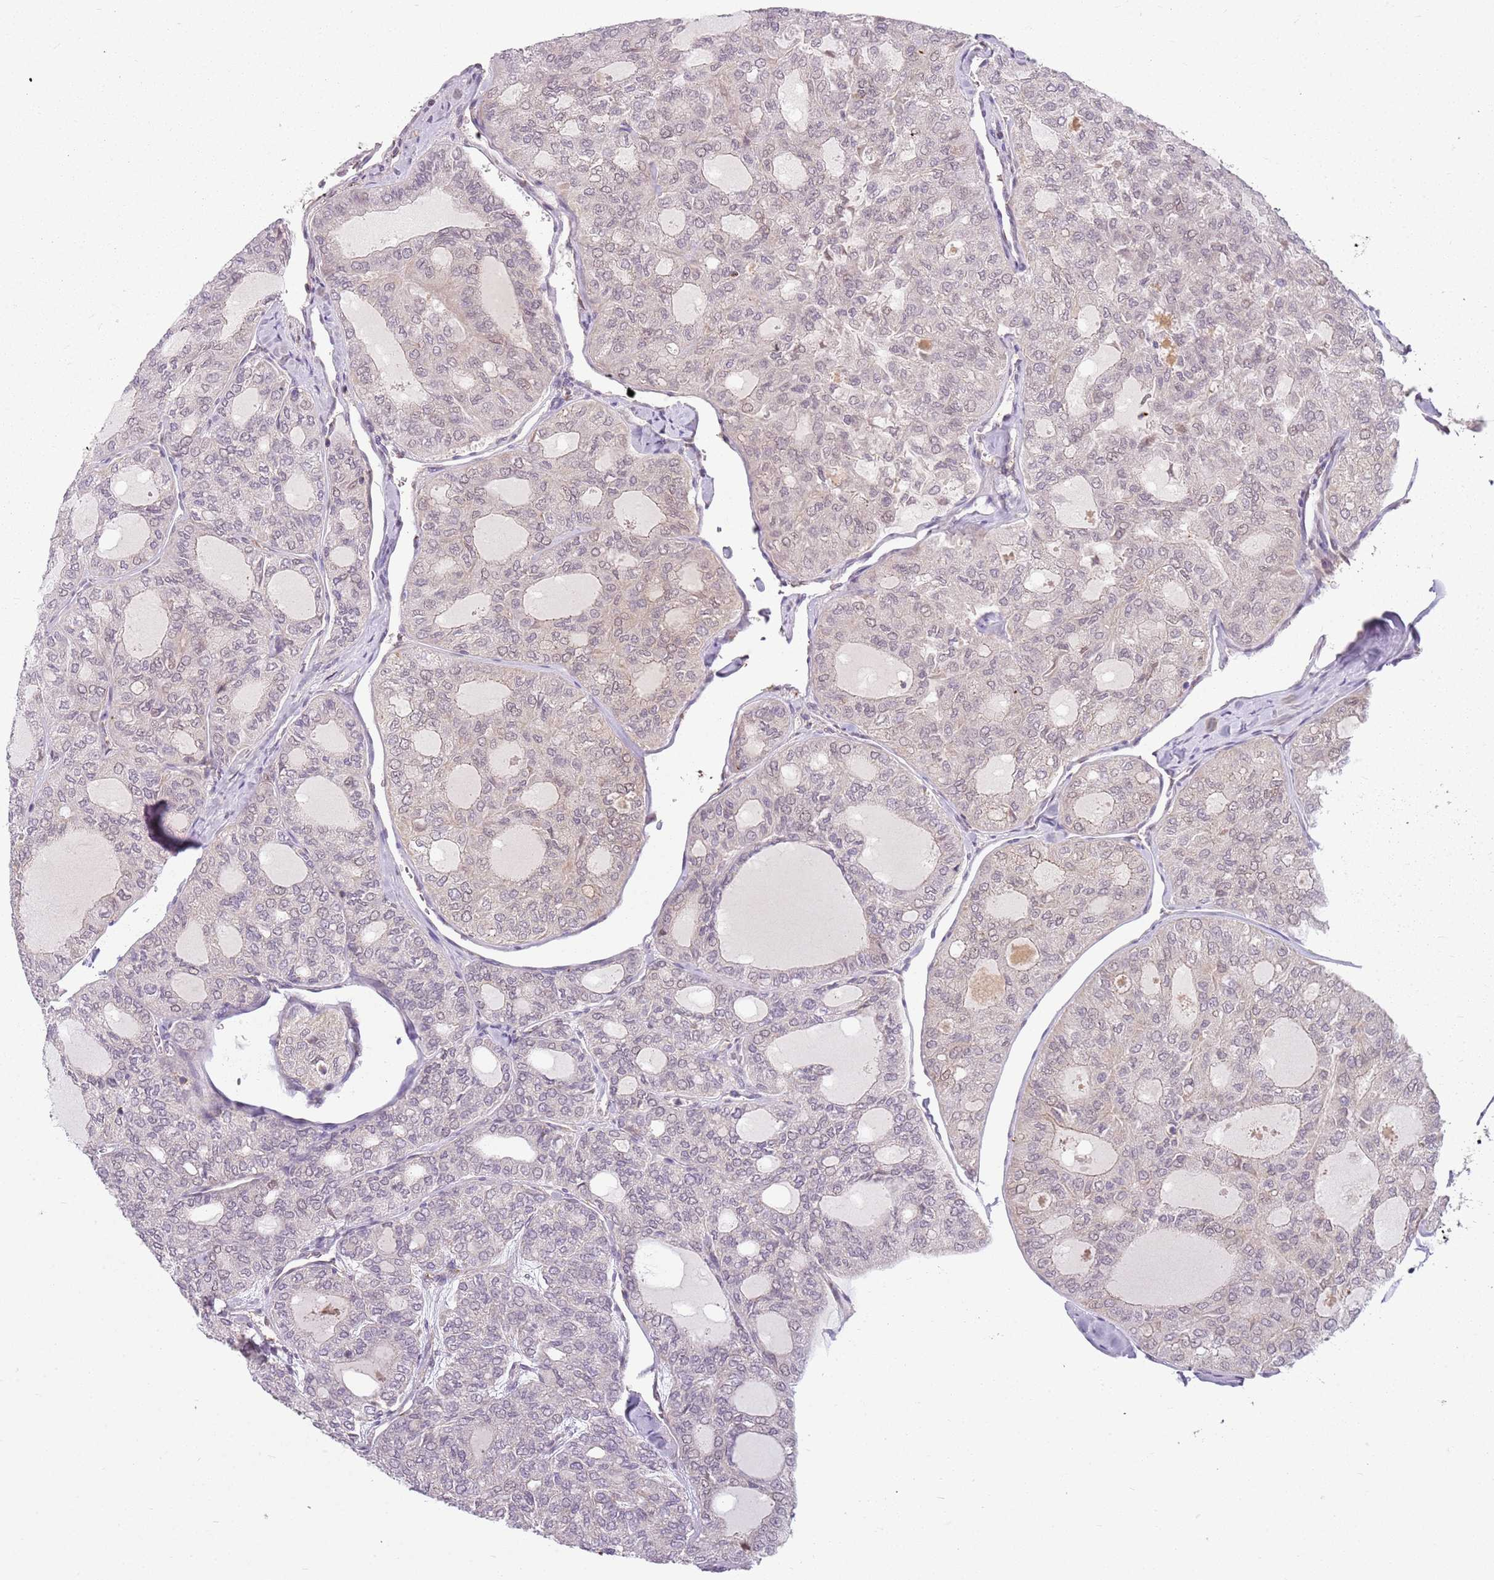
{"staining": {"intensity": "negative", "quantity": "none", "location": "none"}, "tissue": "thyroid cancer", "cell_type": "Tumor cells", "image_type": "cancer", "snomed": [{"axis": "morphology", "description": "Follicular adenoma carcinoma, NOS"}, {"axis": "topography", "description": "Thyroid gland"}], "caption": "Micrograph shows no significant protein positivity in tumor cells of thyroid follicular adenoma carcinoma.", "gene": "DEFB116", "patient": {"sex": "male", "age": 75}}